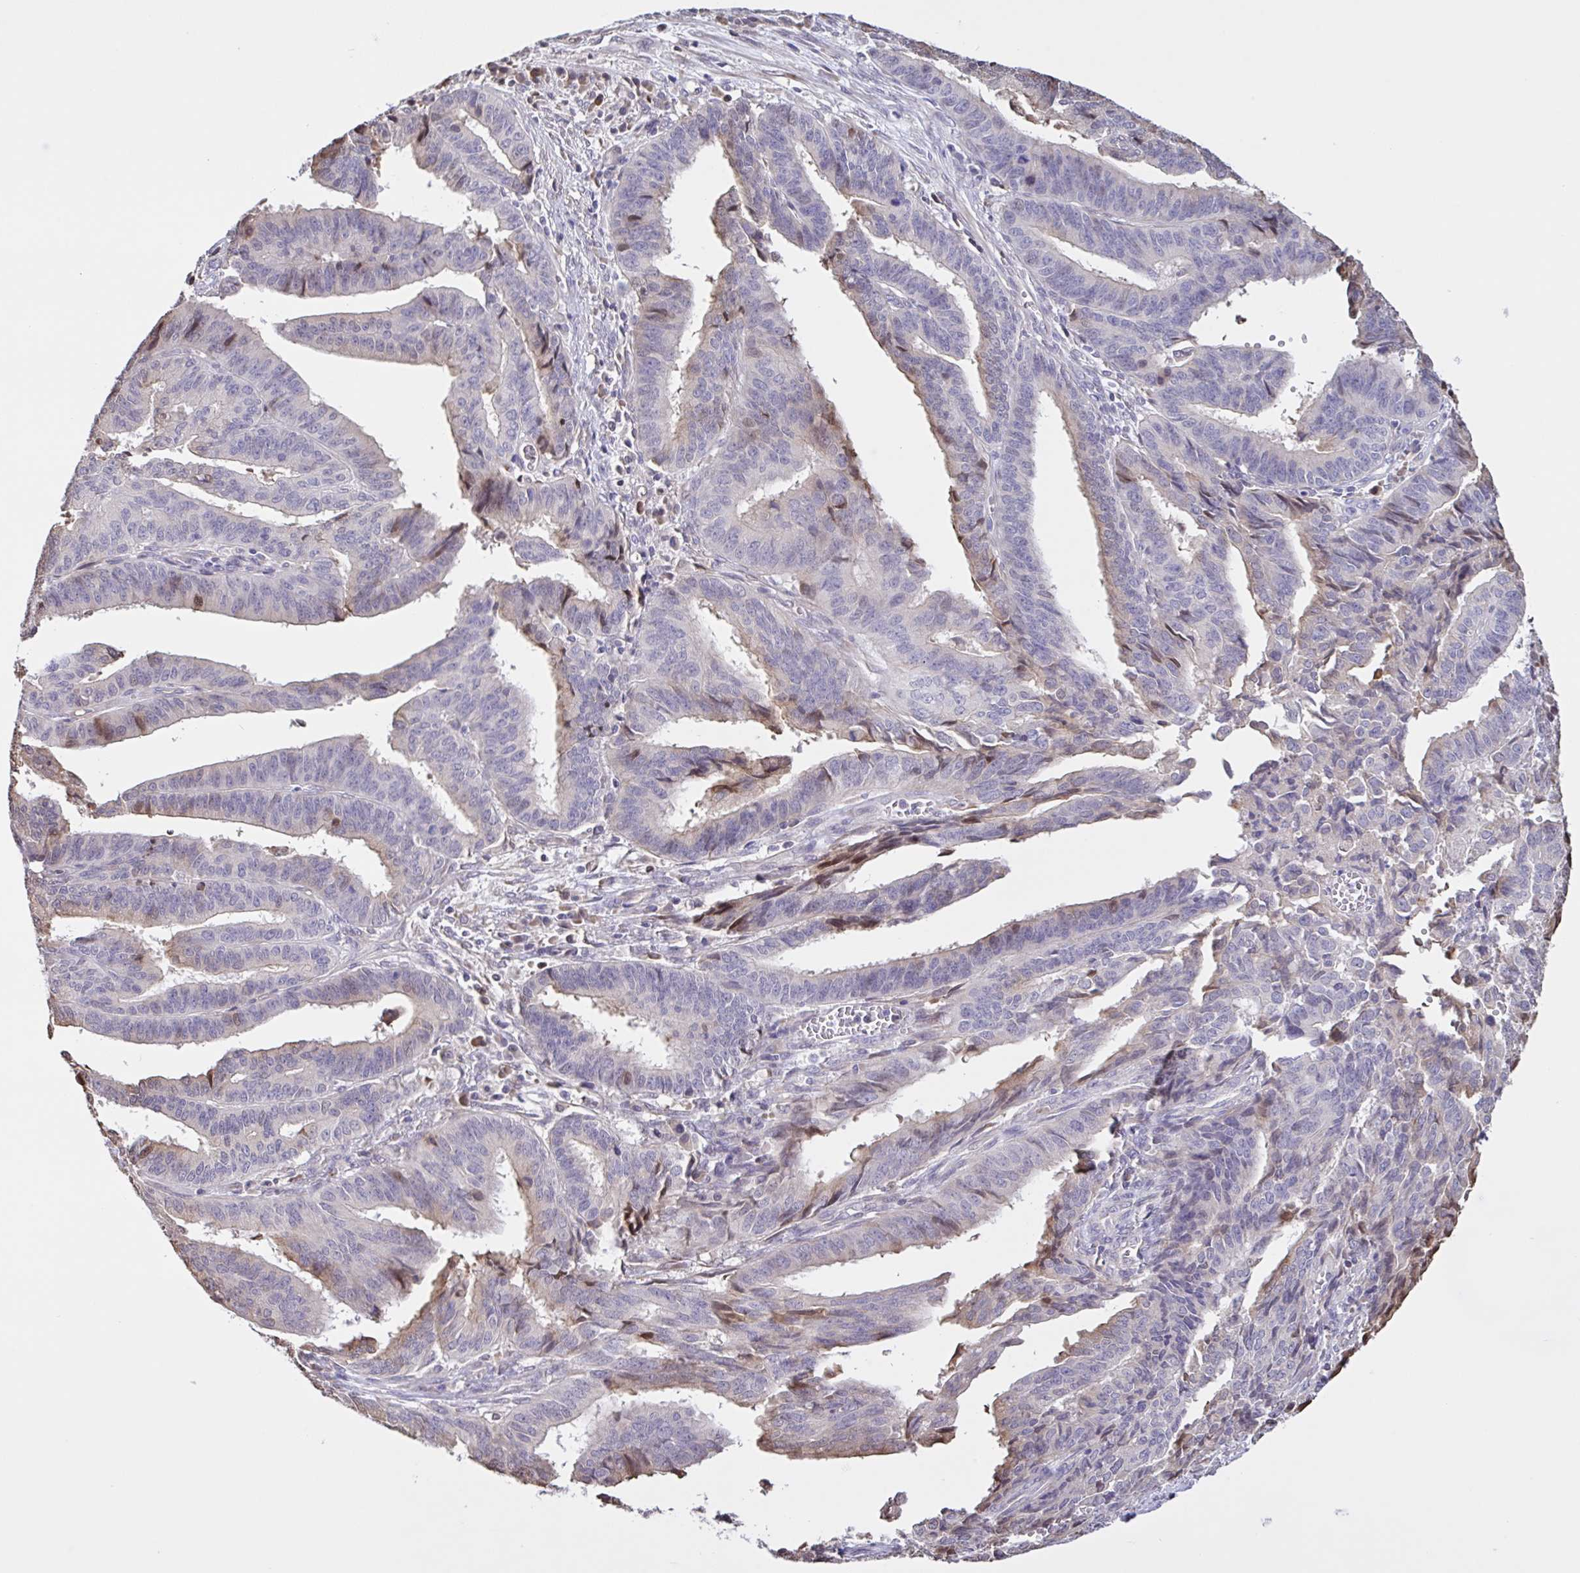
{"staining": {"intensity": "negative", "quantity": "none", "location": "none"}, "tissue": "endometrial cancer", "cell_type": "Tumor cells", "image_type": "cancer", "snomed": [{"axis": "morphology", "description": "Adenocarcinoma, NOS"}, {"axis": "topography", "description": "Endometrium"}], "caption": "A photomicrograph of human adenocarcinoma (endometrial) is negative for staining in tumor cells.", "gene": "MRGPRX2", "patient": {"sex": "female", "age": 65}}